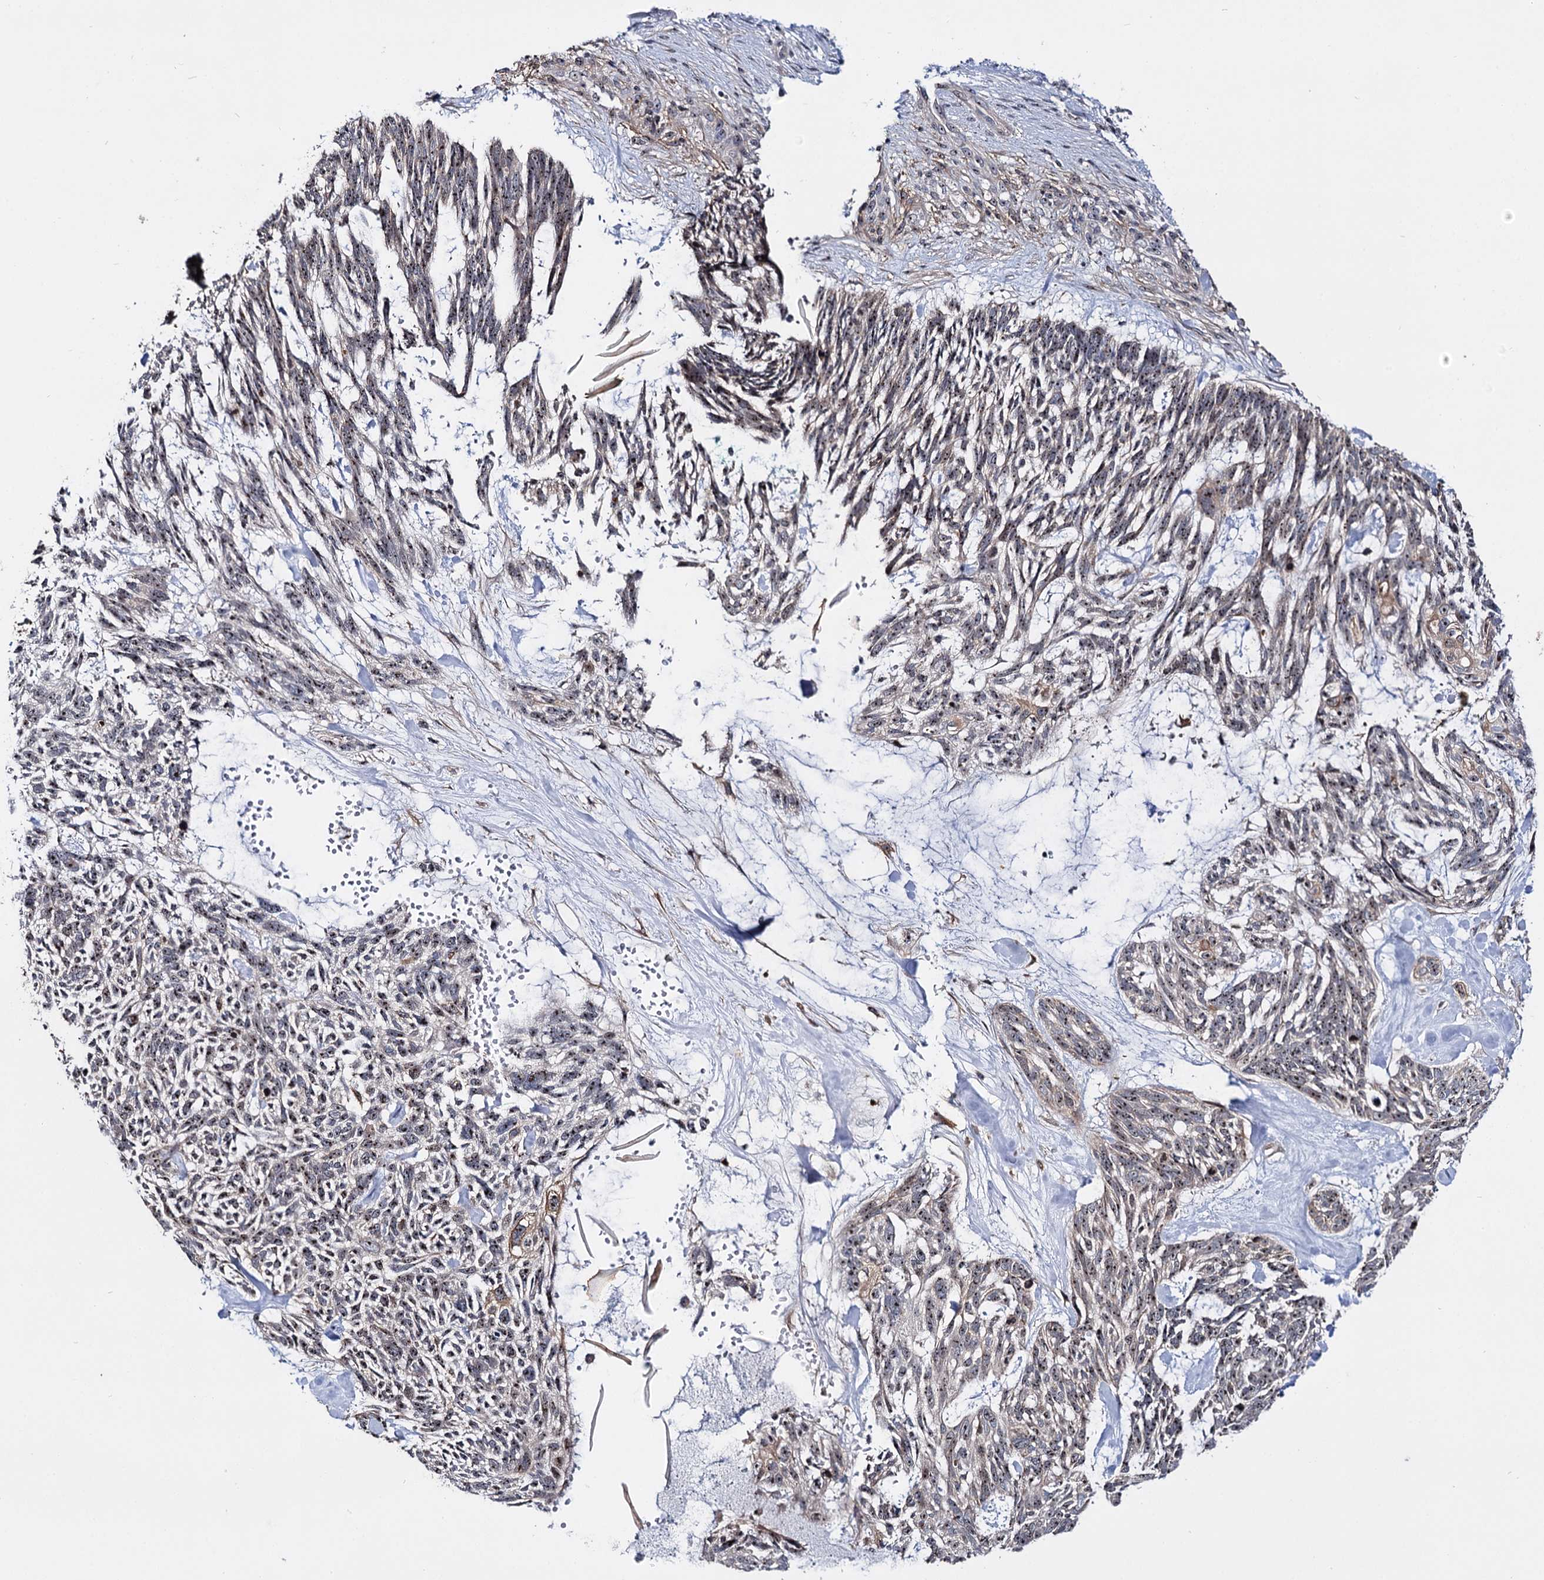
{"staining": {"intensity": "weak", "quantity": "25%-75%", "location": "nuclear"}, "tissue": "skin cancer", "cell_type": "Tumor cells", "image_type": "cancer", "snomed": [{"axis": "morphology", "description": "Basal cell carcinoma"}, {"axis": "topography", "description": "Skin"}], "caption": "This photomicrograph demonstrates immunohistochemistry staining of skin basal cell carcinoma, with low weak nuclear staining in about 25%-75% of tumor cells.", "gene": "SUPT20H", "patient": {"sex": "male", "age": 88}}